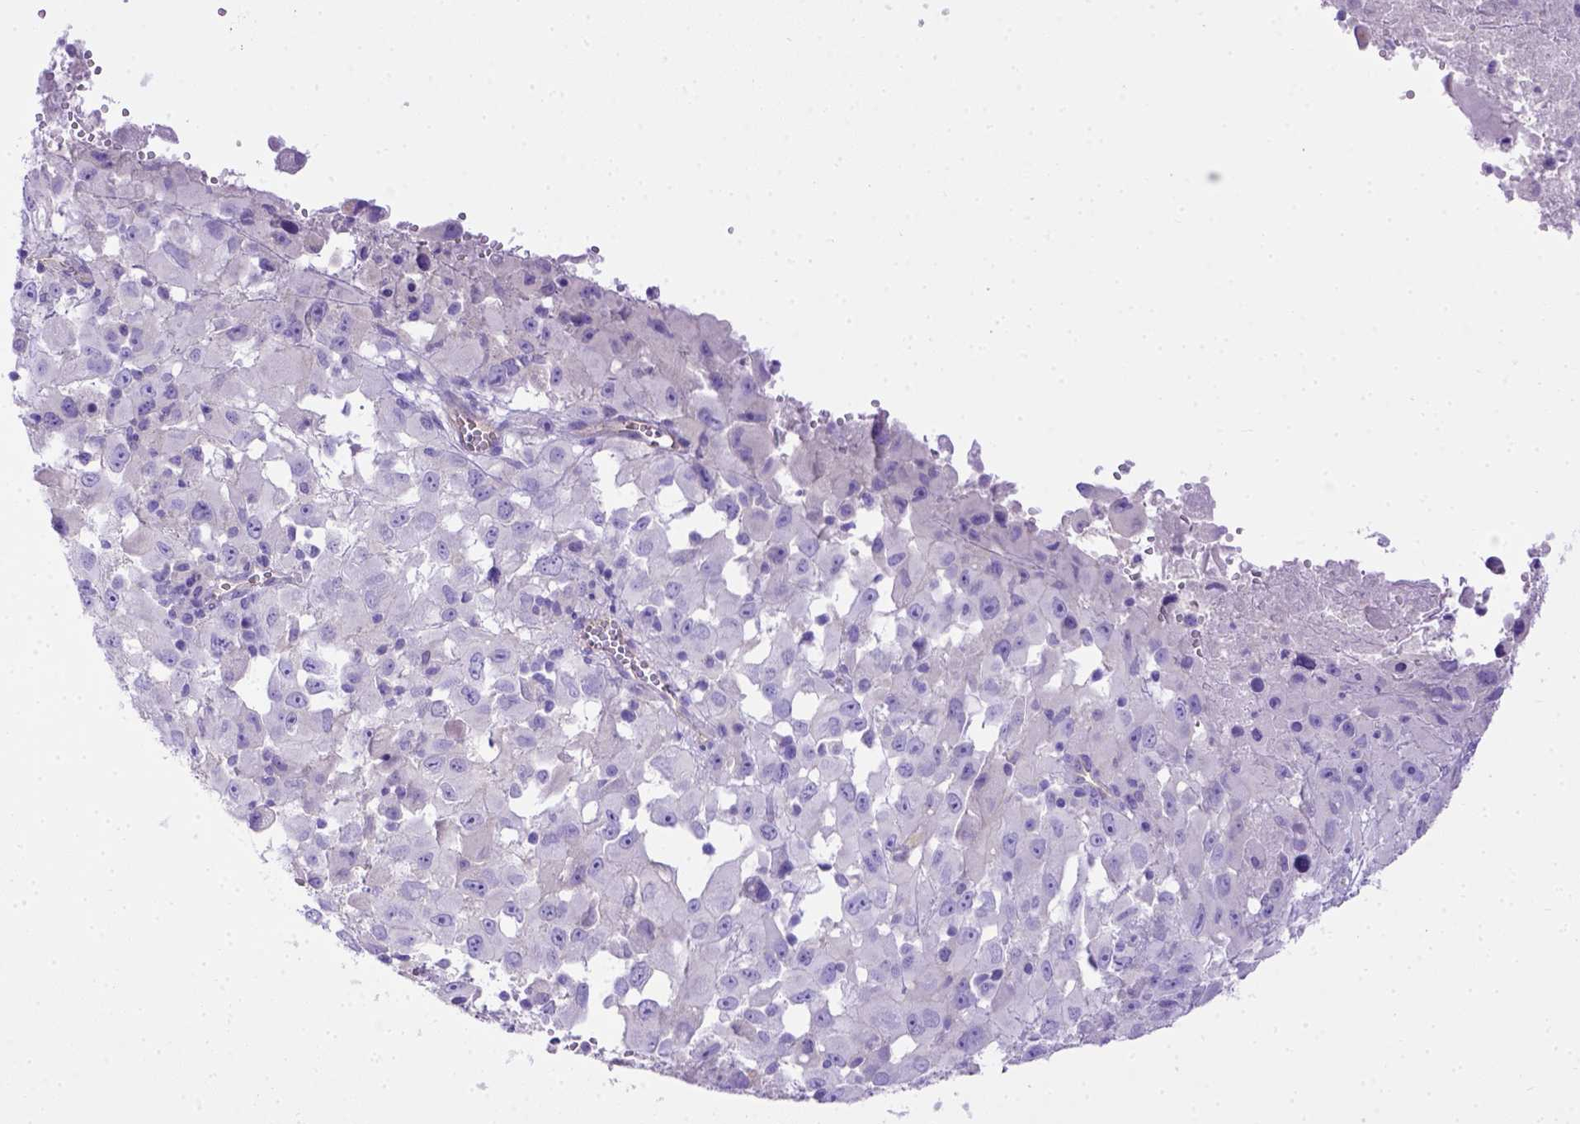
{"staining": {"intensity": "negative", "quantity": "none", "location": "none"}, "tissue": "melanoma", "cell_type": "Tumor cells", "image_type": "cancer", "snomed": [{"axis": "morphology", "description": "Malignant melanoma, Metastatic site"}, {"axis": "topography", "description": "Soft tissue"}], "caption": "Tumor cells show no significant positivity in malignant melanoma (metastatic site).", "gene": "LRRC18", "patient": {"sex": "male", "age": 50}}